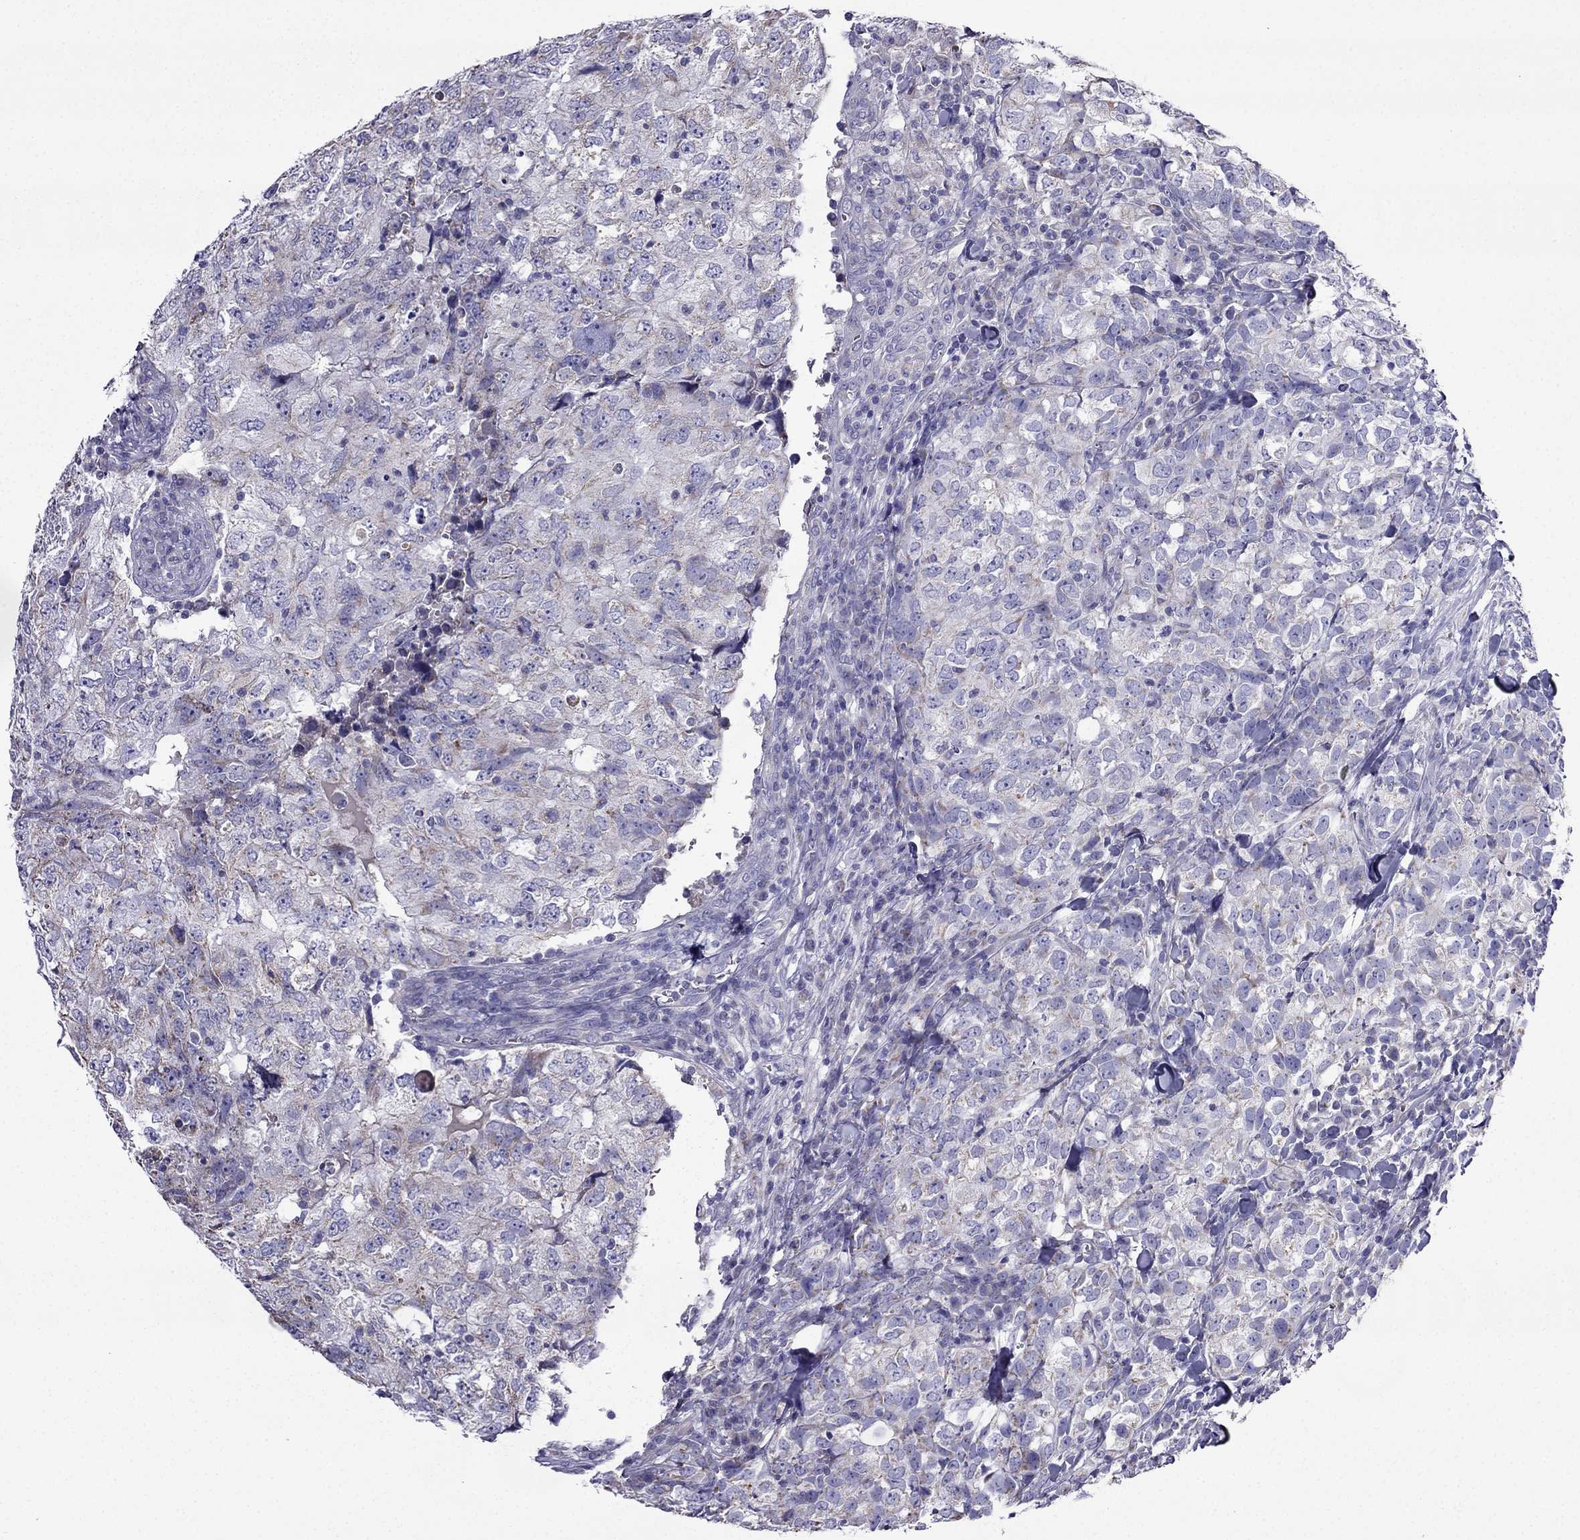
{"staining": {"intensity": "weak", "quantity": "<25%", "location": "cytoplasmic/membranous"}, "tissue": "breast cancer", "cell_type": "Tumor cells", "image_type": "cancer", "snomed": [{"axis": "morphology", "description": "Duct carcinoma"}, {"axis": "topography", "description": "Breast"}], "caption": "An immunohistochemistry photomicrograph of infiltrating ductal carcinoma (breast) is shown. There is no staining in tumor cells of infiltrating ductal carcinoma (breast).", "gene": "DSC1", "patient": {"sex": "female", "age": 30}}